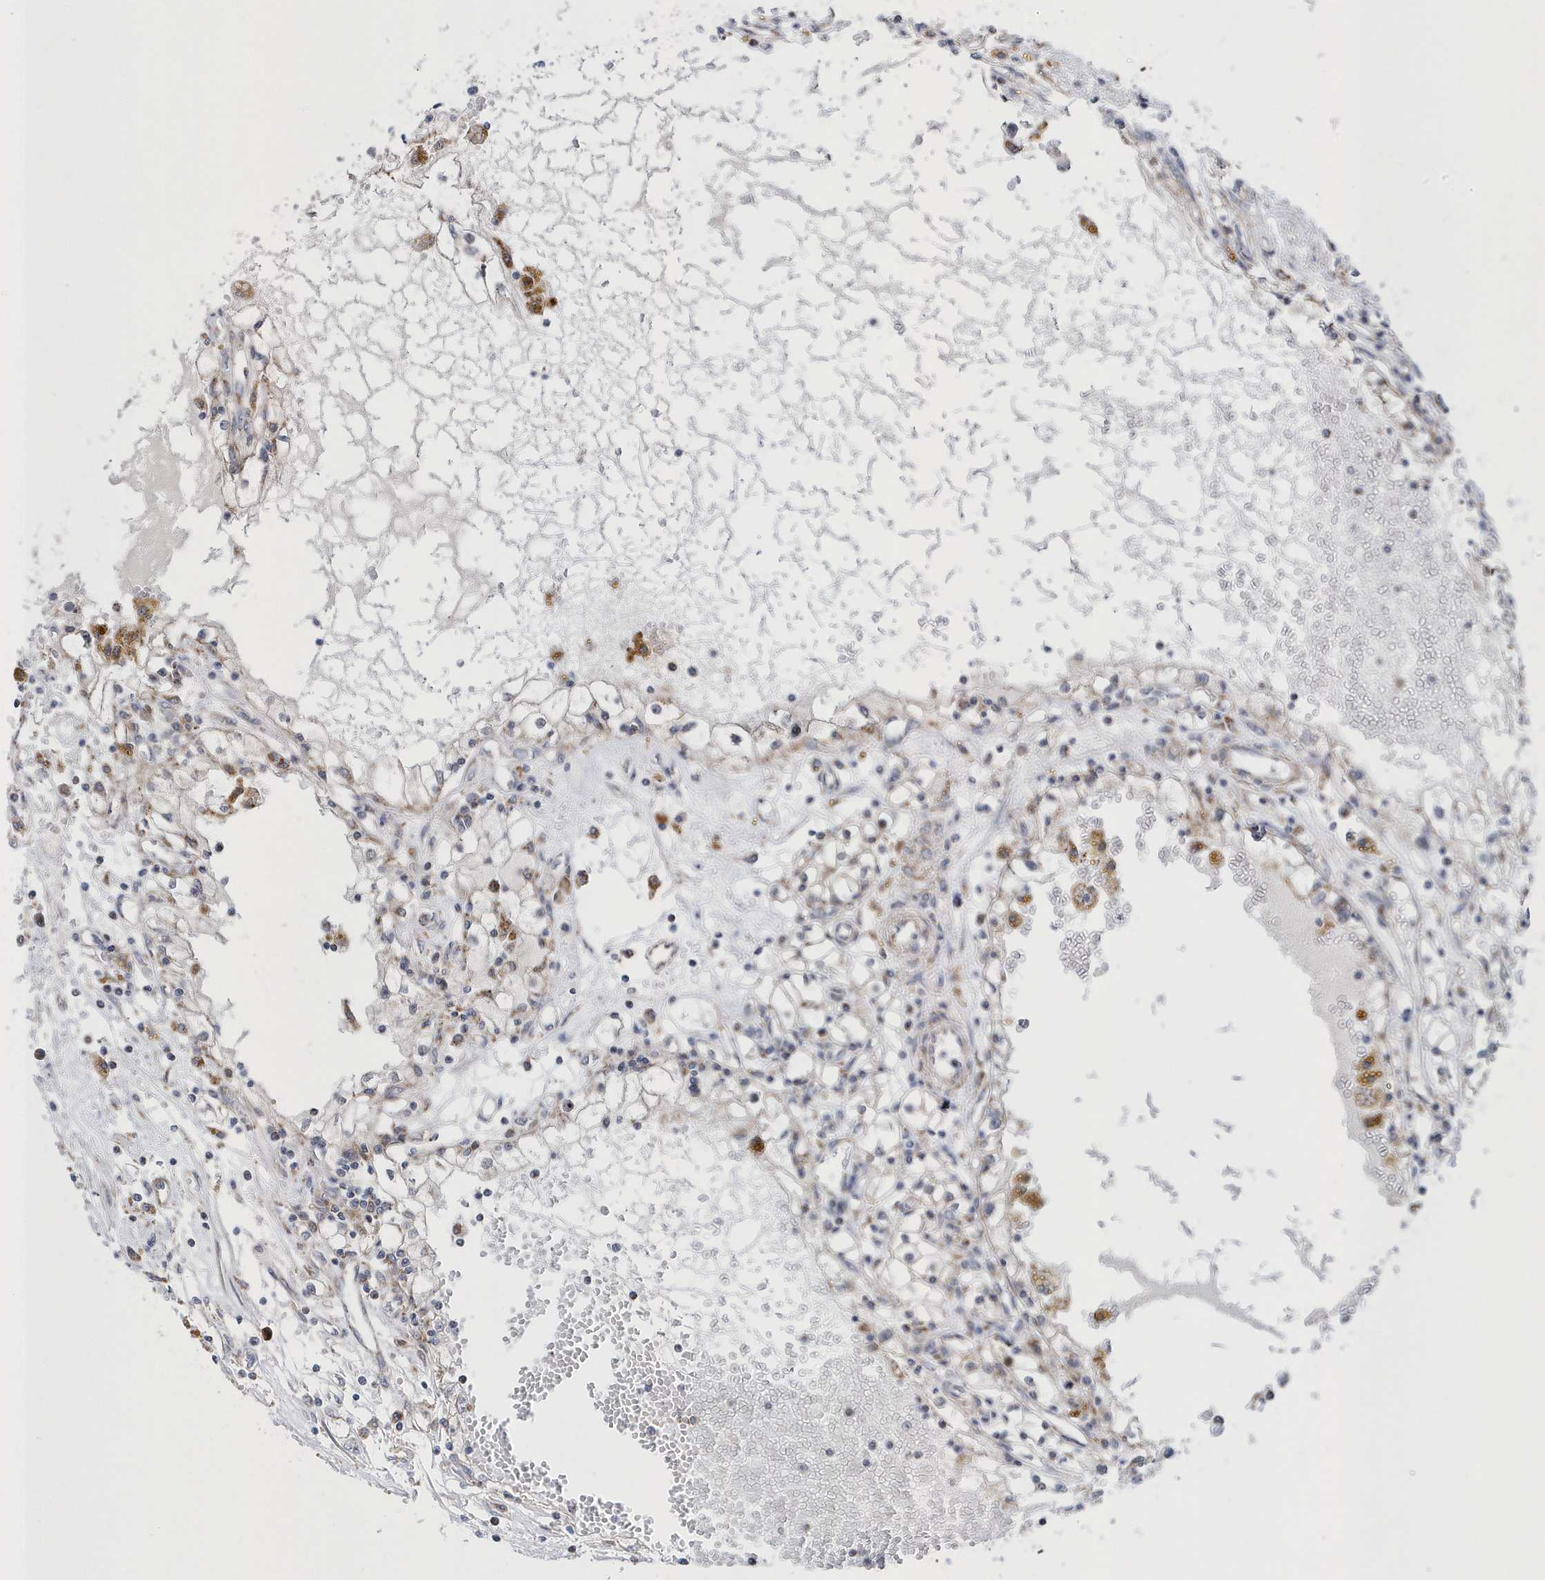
{"staining": {"intensity": "negative", "quantity": "none", "location": "none"}, "tissue": "renal cancer", "cell_type": "Tumor cells", "image_type": "cancer", "snomed": [{"axis": "morphology", "description": "Adenocarcinoma, NOS"}, {"axis": "topography", "description": "Kidney"}], "caption": "Immunohistochemistry micrograph of human renal adenocarcinoma stained for a protein (brown), which shows no staining in tumor cells.", "gene": "SPATA5", "patient": {"sex": "male", "age": 56}}